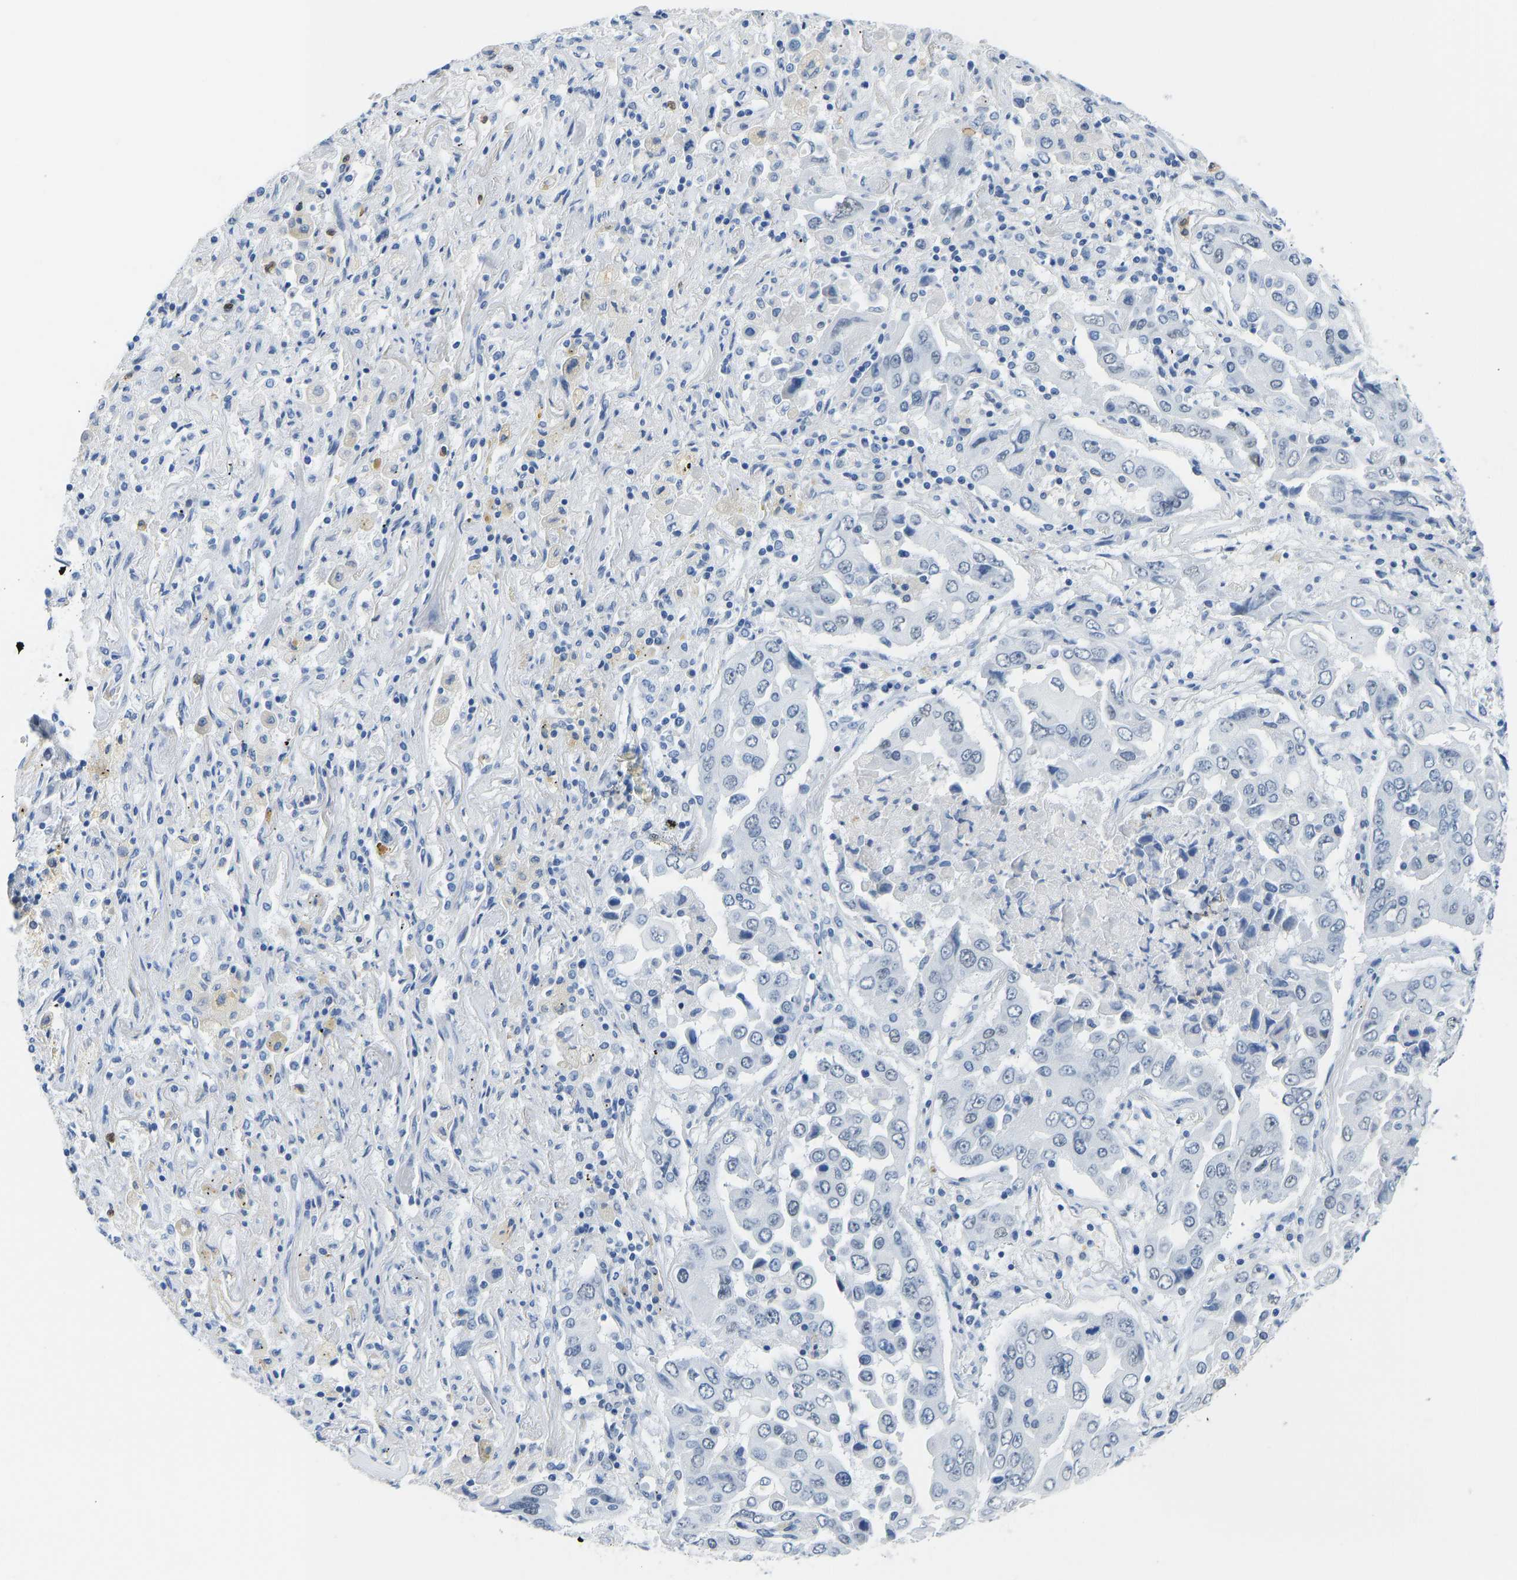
{"staining": {"intensity": "negative", "quantity": "none", "location": "none"}, "tissue": "lung cancer", "cell_type": "Tumor cells", "image_type": "cancer", "snomed": [{"axis": "morphology", "description": "Adenocarcinoma, NOS"}, {"axis": "topography", "description": "Lung"}], "caption": "High magnification brightfield microscopy of lung cancer stained with DAB (3,3'-diaminobenzidine) (brown) and counterstained with hematoxylin (blue): tumor cells show no significant positivity.", "gene": "TXNDC2", "patient": {"sex": "female", "age": 65}}